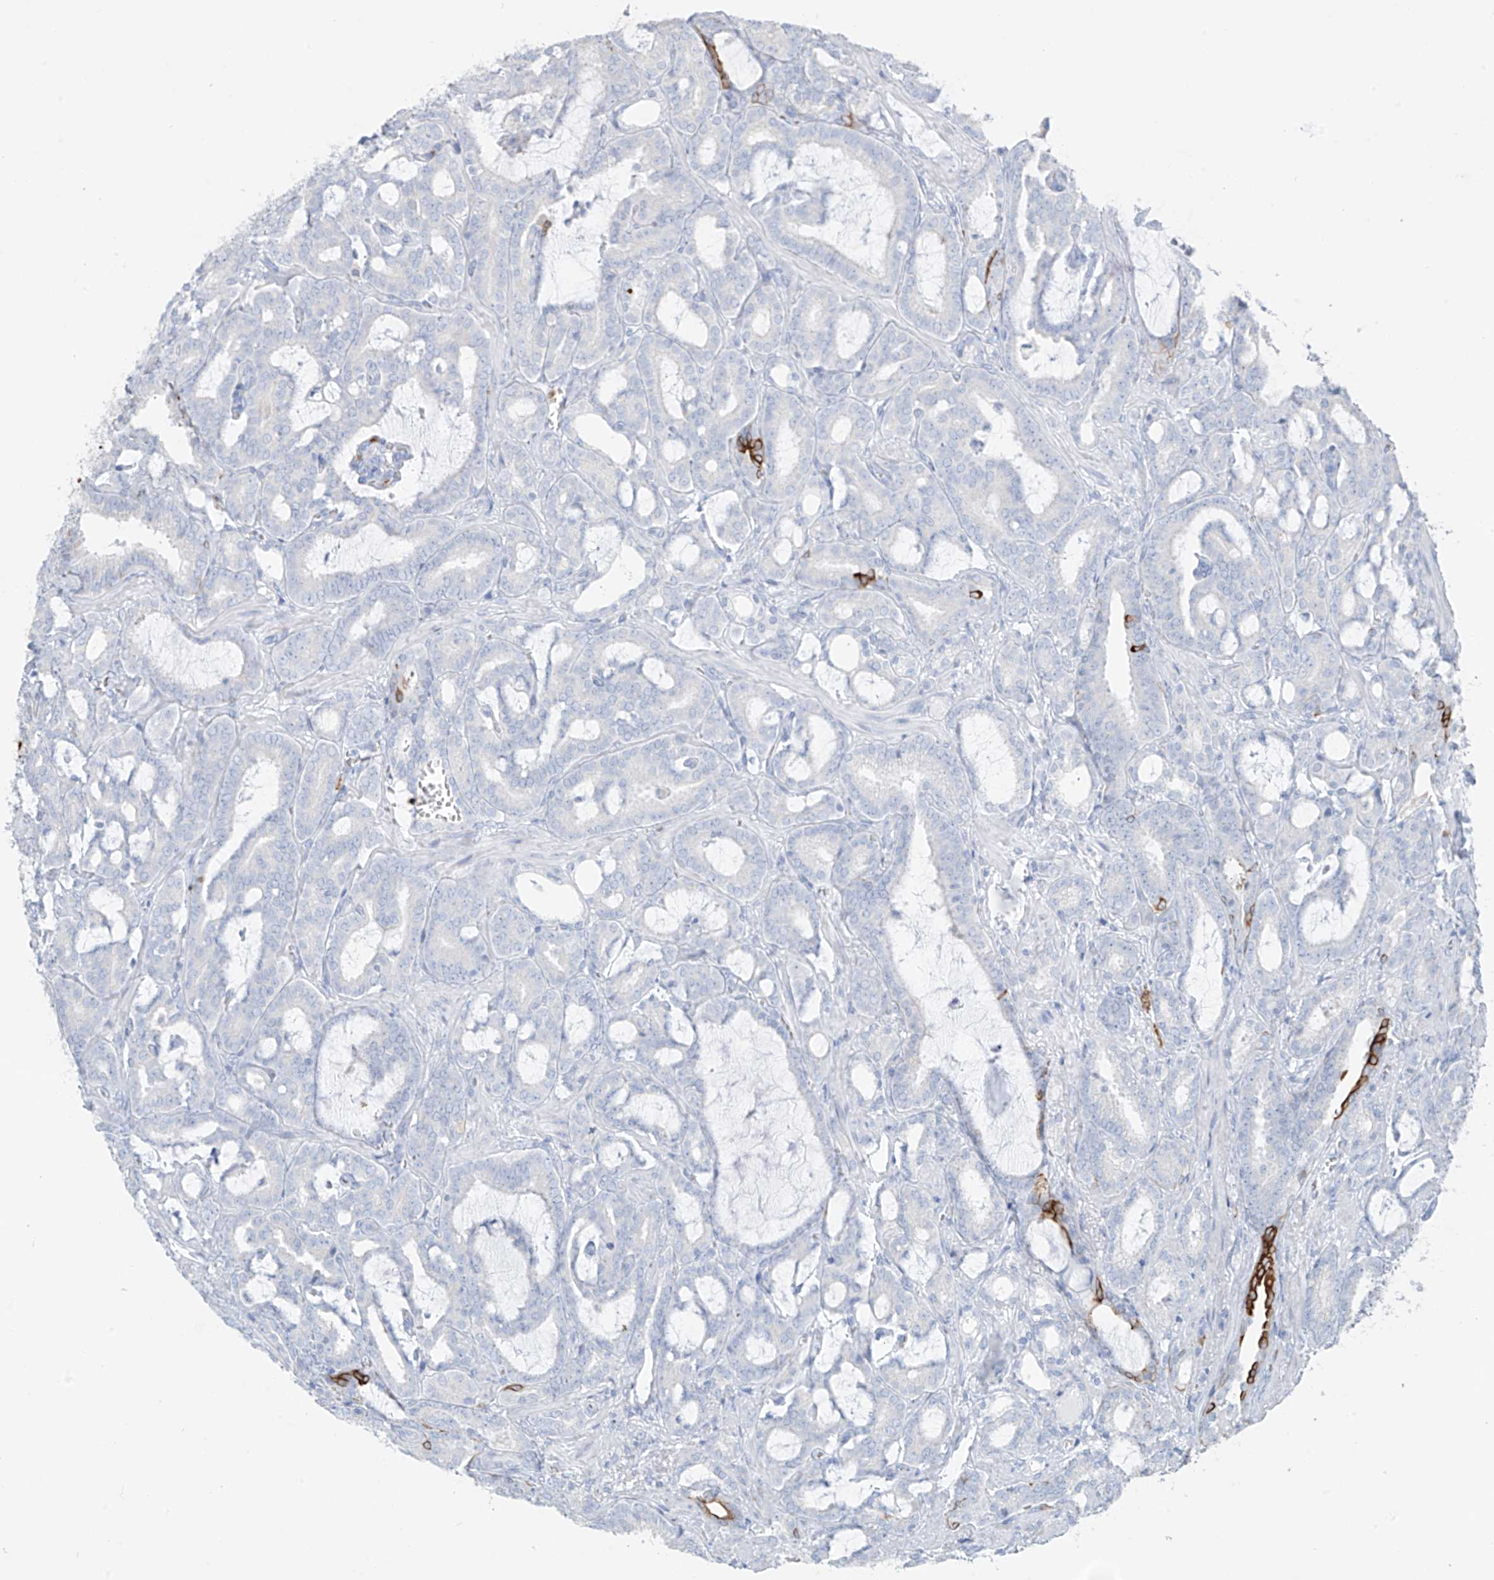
{"staining": {"intensity": "negative", "quantity": "none", "location": "none"}, "tissue": "prostate cancer", "cell_type": "Tumor cells", "image_type": "cancer", "snomed": [{"axis": "morphology", "description": "Adenocarcinoma, High grade"}, {"axis": "topography", "description": "Prostate and seminal vesicle, NOS"}], "caption": "The image demonstrates no staining of tumor cells in prostate cancer (high-grade adenocarcinoma).", "gene": "PAFAH1B3", "patient": {"sex": "male", "age": 67}}